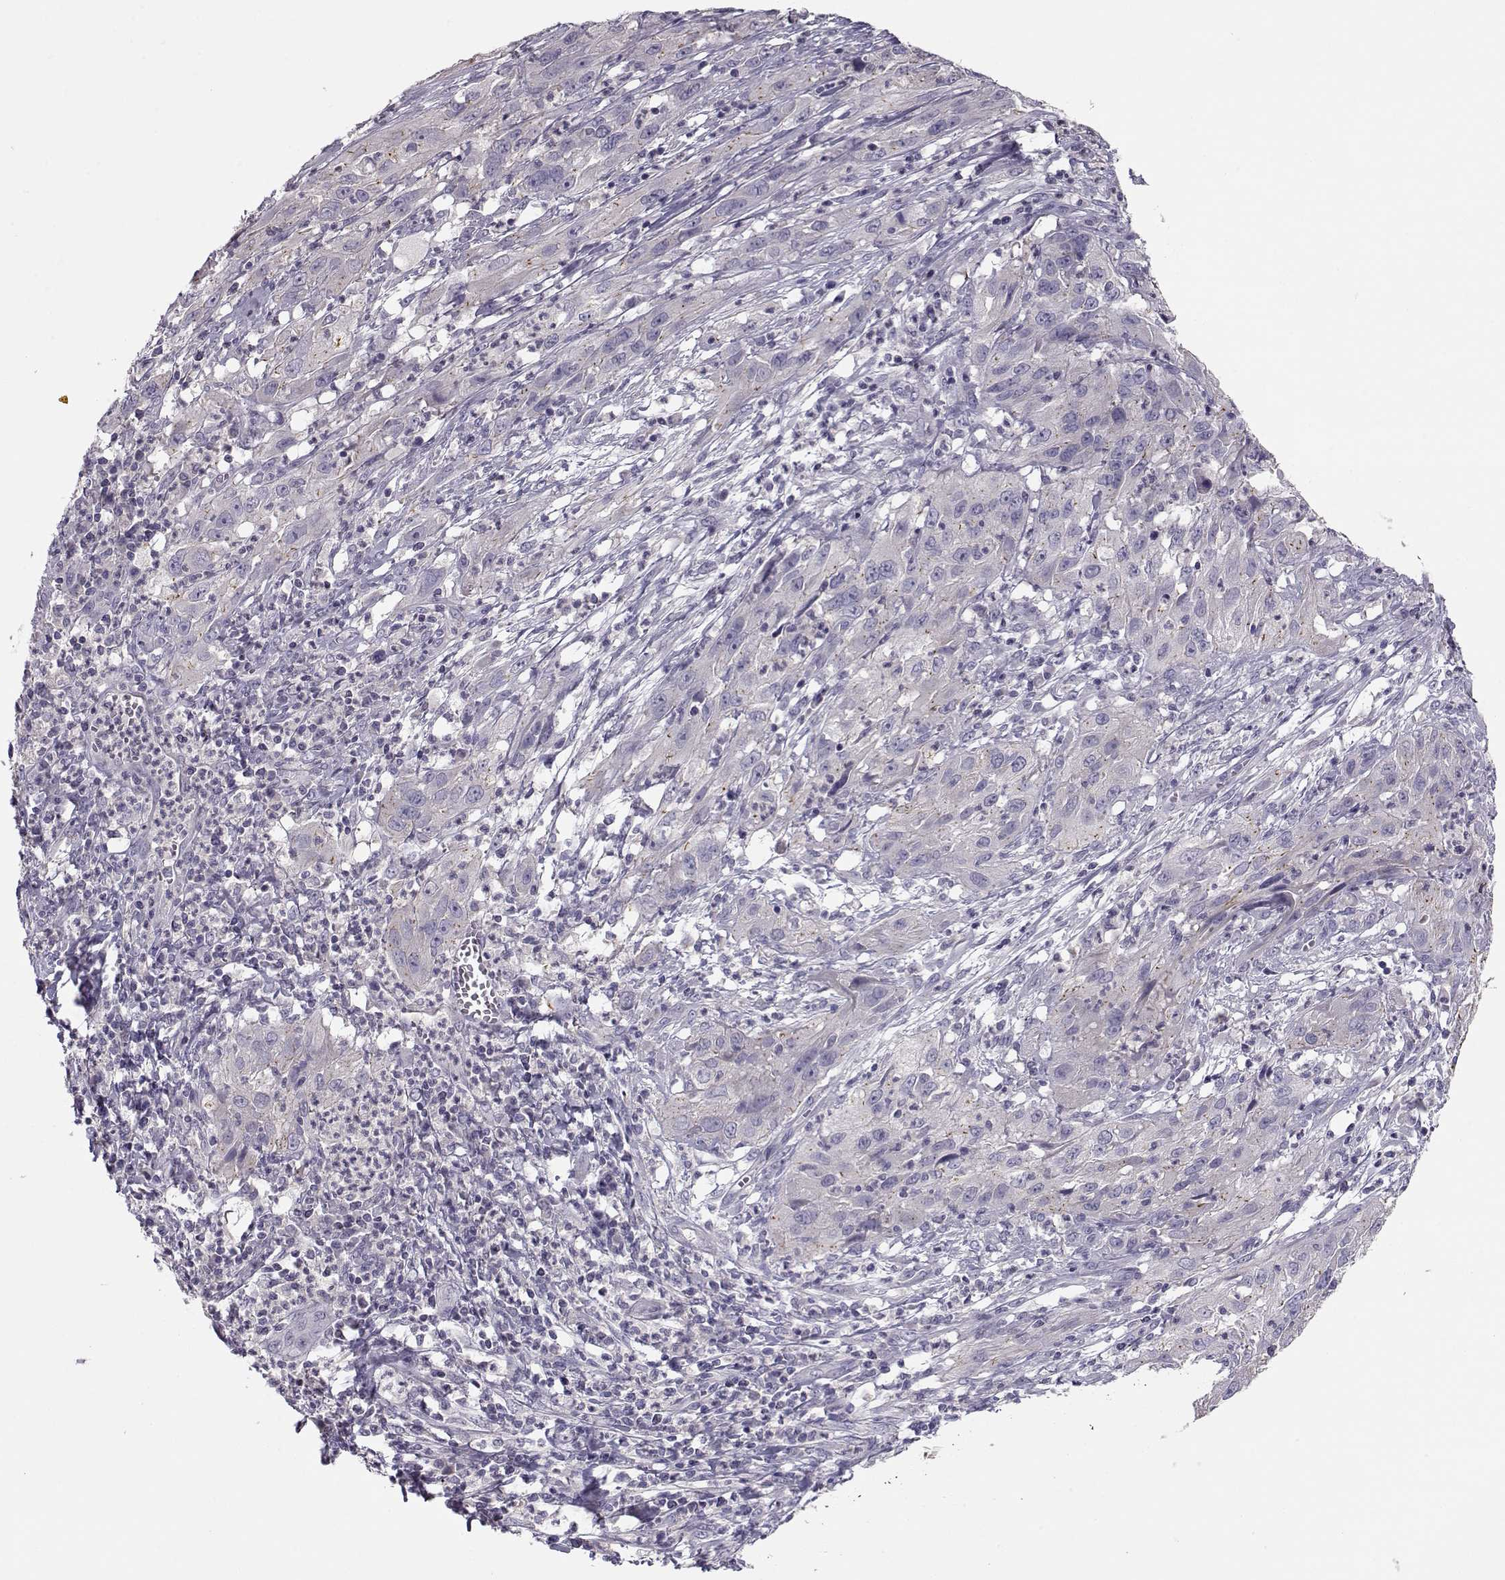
{"staining": {"intensity": "negative", "quantity": "none", "location": "none"}, "tissue": "cervical cancer", "cell_type": "Tumor cells", "image_type": "cancer", "snomed": [{"axis": "morphology", "description": "Squamous cell carcinoma, NOS"}, {"axis": "topography", "description": "Cervix"}], "caption": "A high-resolution photomicrograph shows immunohistochemistry staining of cervical cancer (squamous cell carcinoma), which exhibits no significant staining in tumor cells.", "gene": "GRK1", "patient": {"sex": "female", "age": 32}}